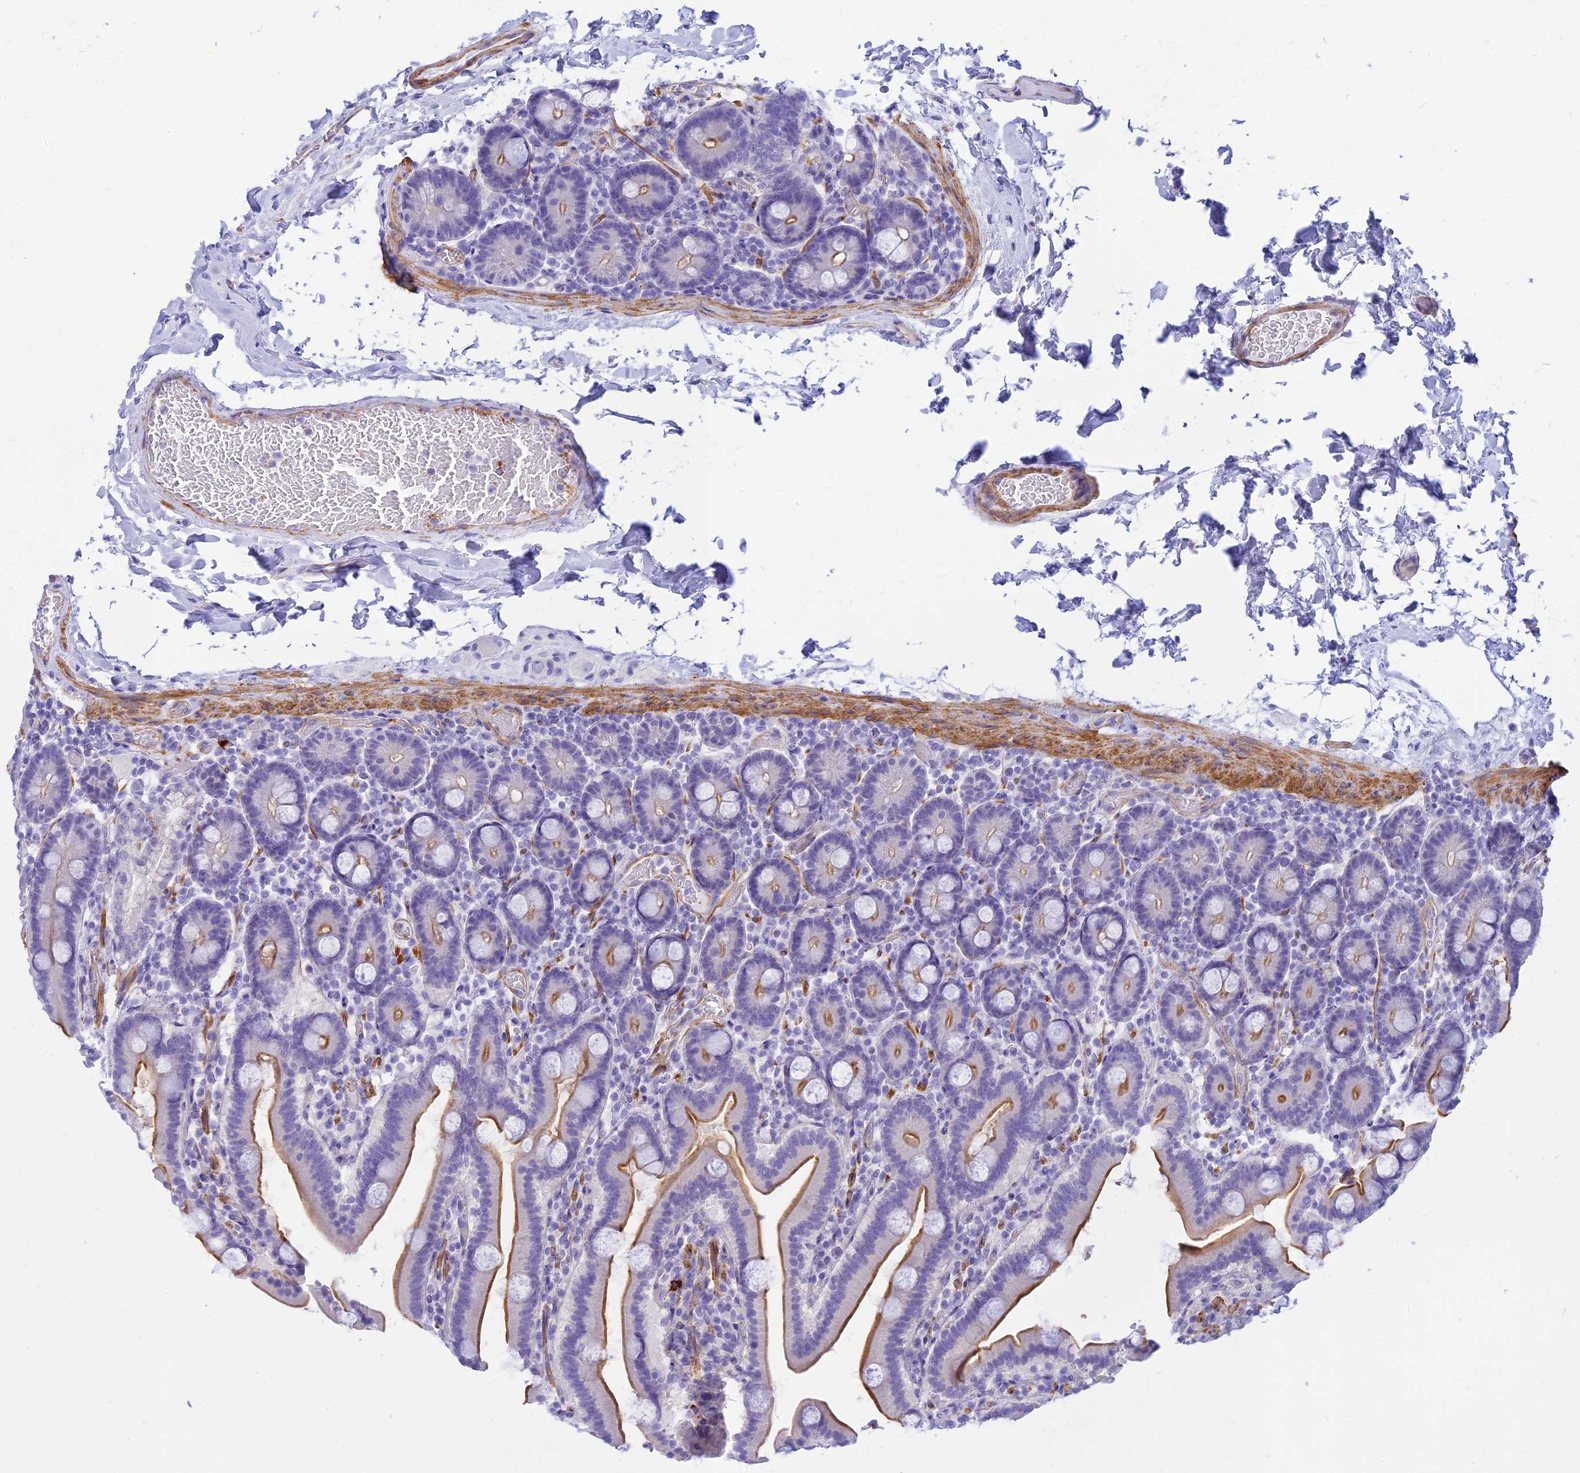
{"staining": {"intensity": "moderate", "quantity": "25%-75%", "location": "cytoplasmic/membranous"}, "tissue": "duodenum", "cell_type": "Glandular cells", "image_type": "normal", "snomed": [{"axis": "morphology", "description": "Normal tissue, NOS"}, {"axis": "topography", "description": "Duodenum"}], "caption": "The image demonstrates immunohistochemical staining of unremarkable duodenum. There is moderate cytoplasmic/membranous positivity is appreciated in about 25%-75% of glandular cells. (DAB (3,3'-diaminobenzidine) = brown stain, brightfield microscopy at high magnification).", "gene": "FBXW4", "patient": {"sex": "male", "age": 55}}